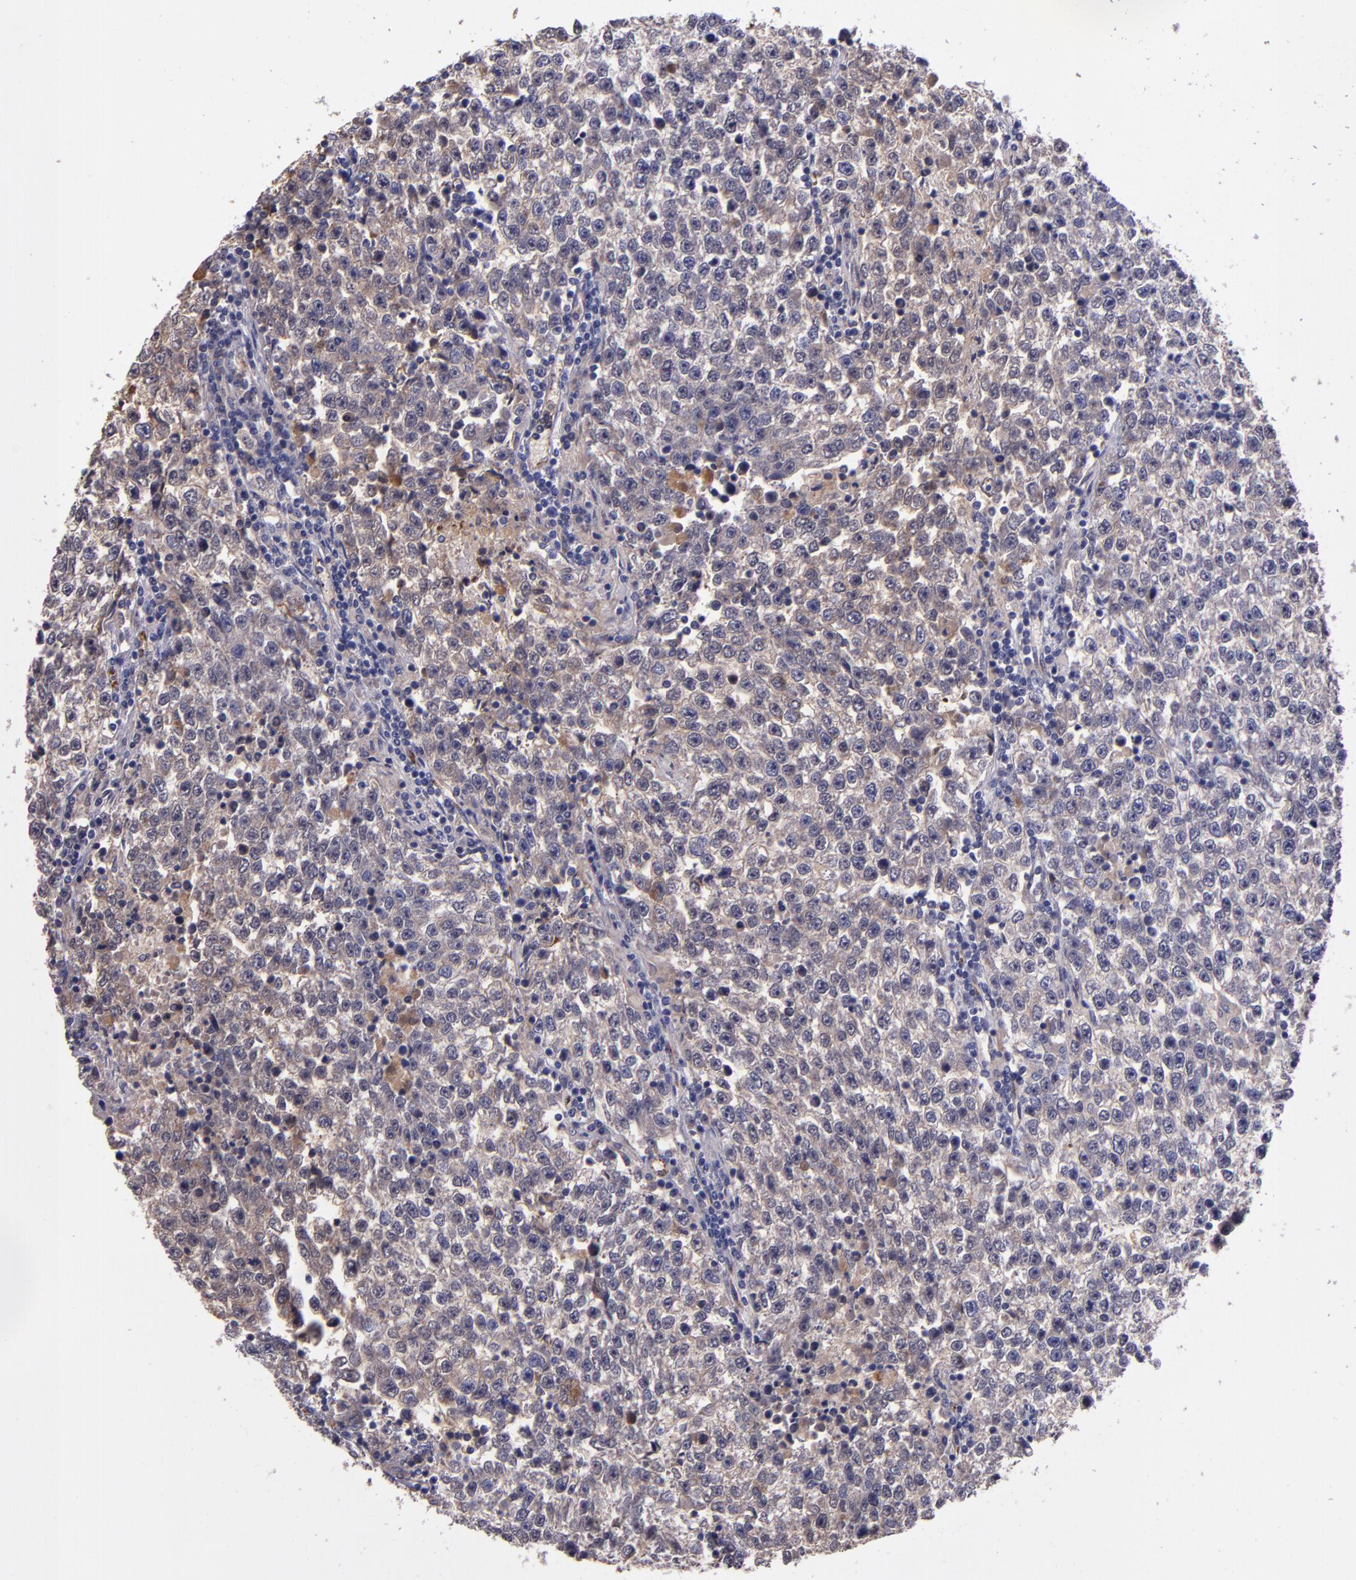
{"staining": {"intensity": "weak", "quantity": ">75%", "location": "cytoplasmic/membranous"}, "tissue": "testis cancer", "cell_type": "Tumor cells", "image_type": "cancer", "snomed": [{"axis": "morphology", "description": "Seminoma, NOS"}, {"axis": "topography", "description": "Testis"}], "caption": "Immunohistochemistry of testis seminoma shows low levels of weak cytoplasmic/membranous positivity in approximately >75% of tumor cells. Immunohistochemistry stains the protein of interest in brown and the nuclei are stained blue.", "gene": "A2M", "patient": {"sex": "male", "age": 36}}